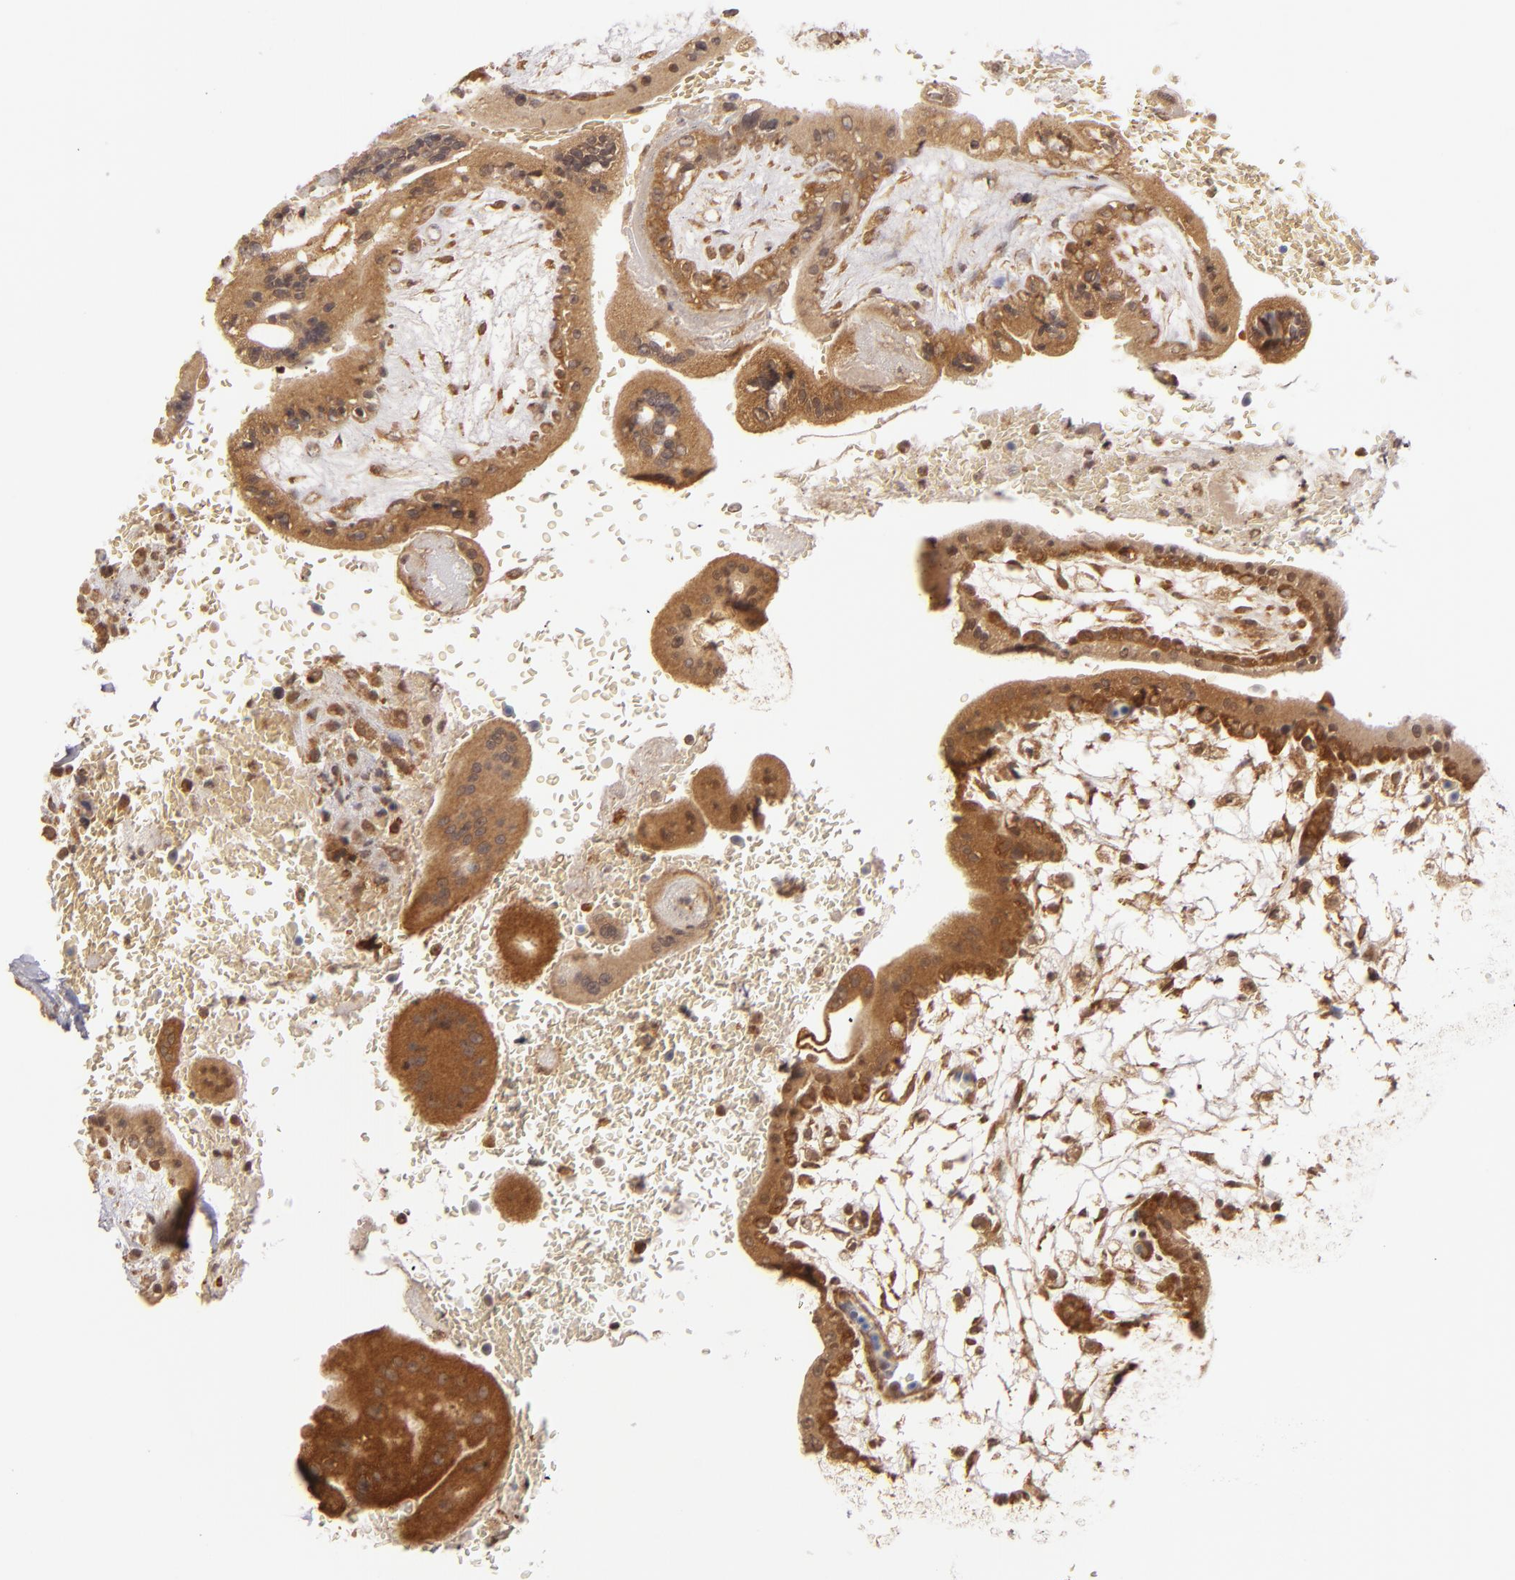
{"staining": {"intensity": "moderate", "quantity": "25%-75%", "location": "cytoplasmic/membranous"}, "tissue": "placenta", "cell_type": "Decidual cells", "image_type": "normal", "snomed": [{"axis": "morphology", "description": "Normal tissue, NOS"}, {"axis": "topography", "description": "Placenta"}], "caption": "The immunohistochemical stain shows moderate cytoplasmic/membranous expression in decidual cells of normal placenta. Nuclei are stained in blue.", "gene": "MAPK3", "patient": {"sex": "female", "age": 35}}